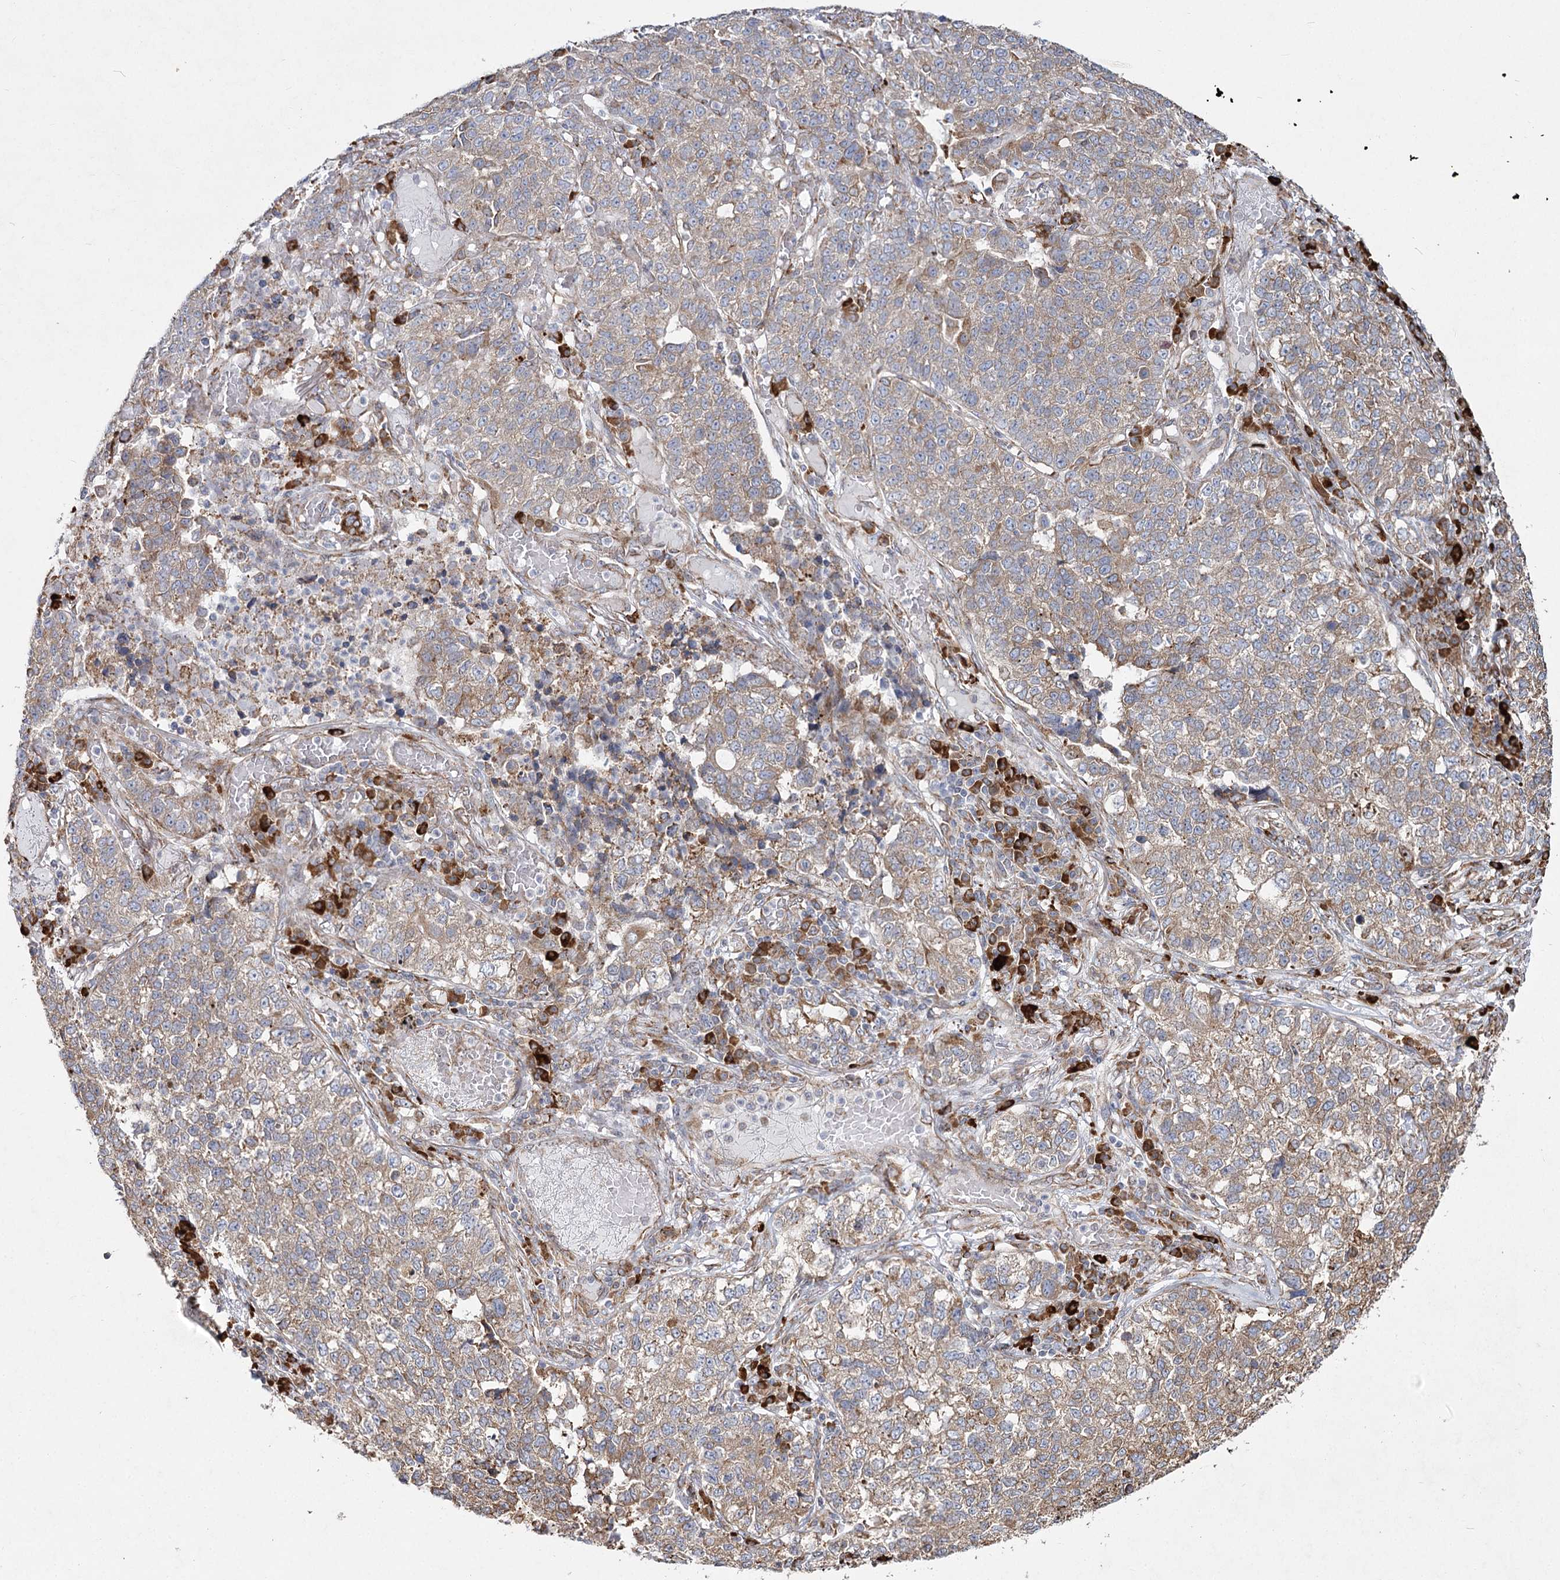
{"staining": {"intensity": "moderate", "quantity": ">75%", "location": "cytoplasmic/membranous"}, "tissue": "lung cancer", "cell_type": "Tumor cells", "image_type": "cancer", "snomed": [{"axis": "morphology", "description": "Adenocarcinoma, NOS"}, {"axis": "topography", "description": "Lung"}], "caption": "Immunohistochemistry staining of adenocarcinoma (lung), which reveals medium levels of moderate cytoplasmic/membranous staining in about >75% of tumor cells indicating moderate cytoplasmic/membranous protein positivity. The staining was performed using DAB (brown) for protein detection and nuclei were counterstained in hematoxylin (blue).", "gene": "NHLRC2", "patient": {"sex": "male", "age": 49}}